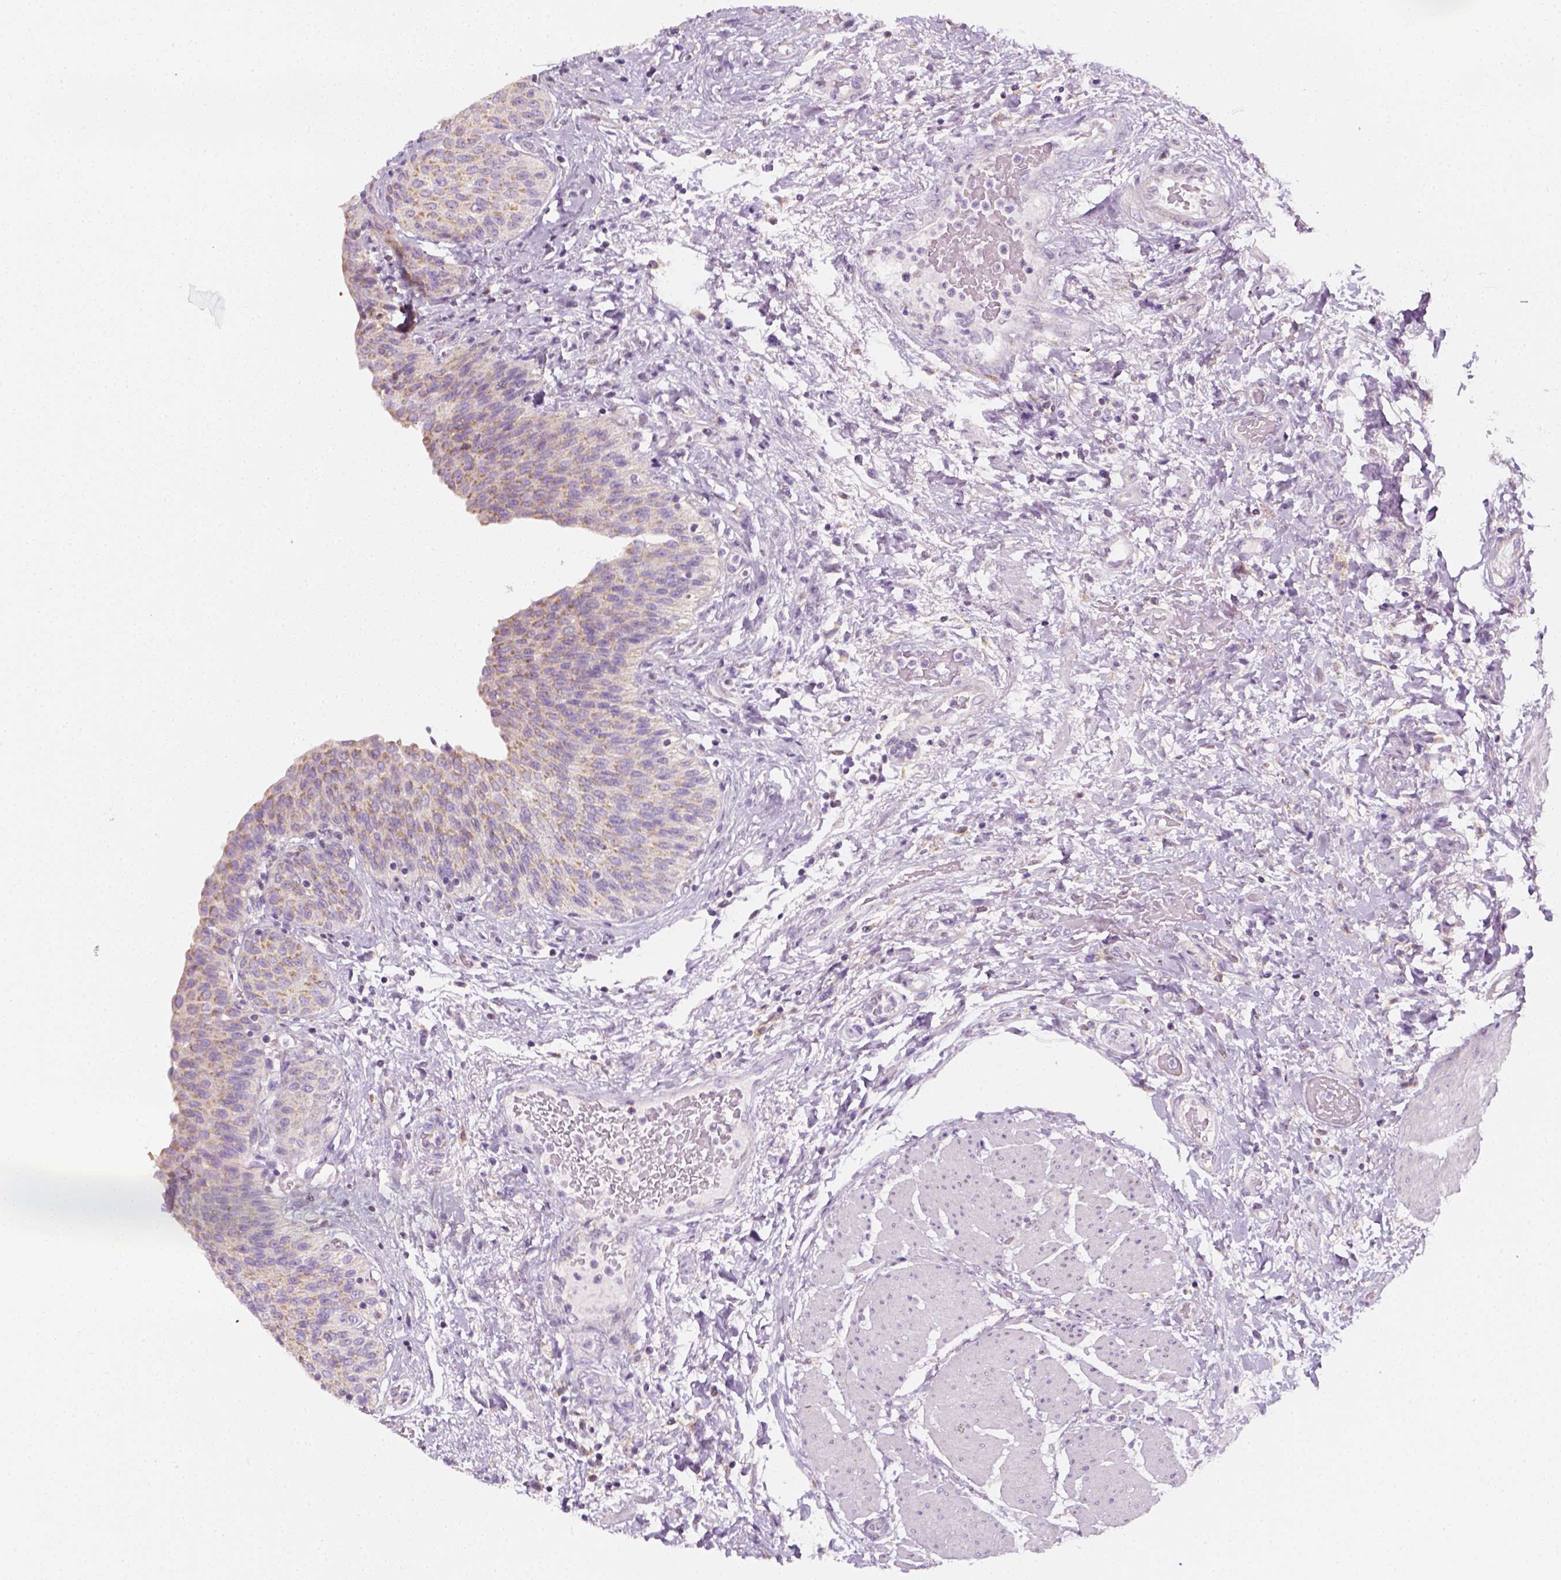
{"staining": {"intensity": "weak", "quantity": "25%-75%", "location": "cytoplasmic/membranous"}, "tissue": "urinary bladder", "cell_type": "Urothelial cells", "image_type": "normal", "snomed": [{"axis": "morphology", "description": "Normal tissue, NOS"}, {"axis": "morphology", "description": "Metaplasia, NOS"}, {"axis": "topography", "description": "Urinary bladder"}], "caption": "This image demonstrates IHC staining of unremarkable urinary bladder, with low weak cytoplasmic/membranous expression in approximately 25%-75% of urothelial cells.", "gene": "AWAT2", "patient": {"sex": "male", "age": 68}}